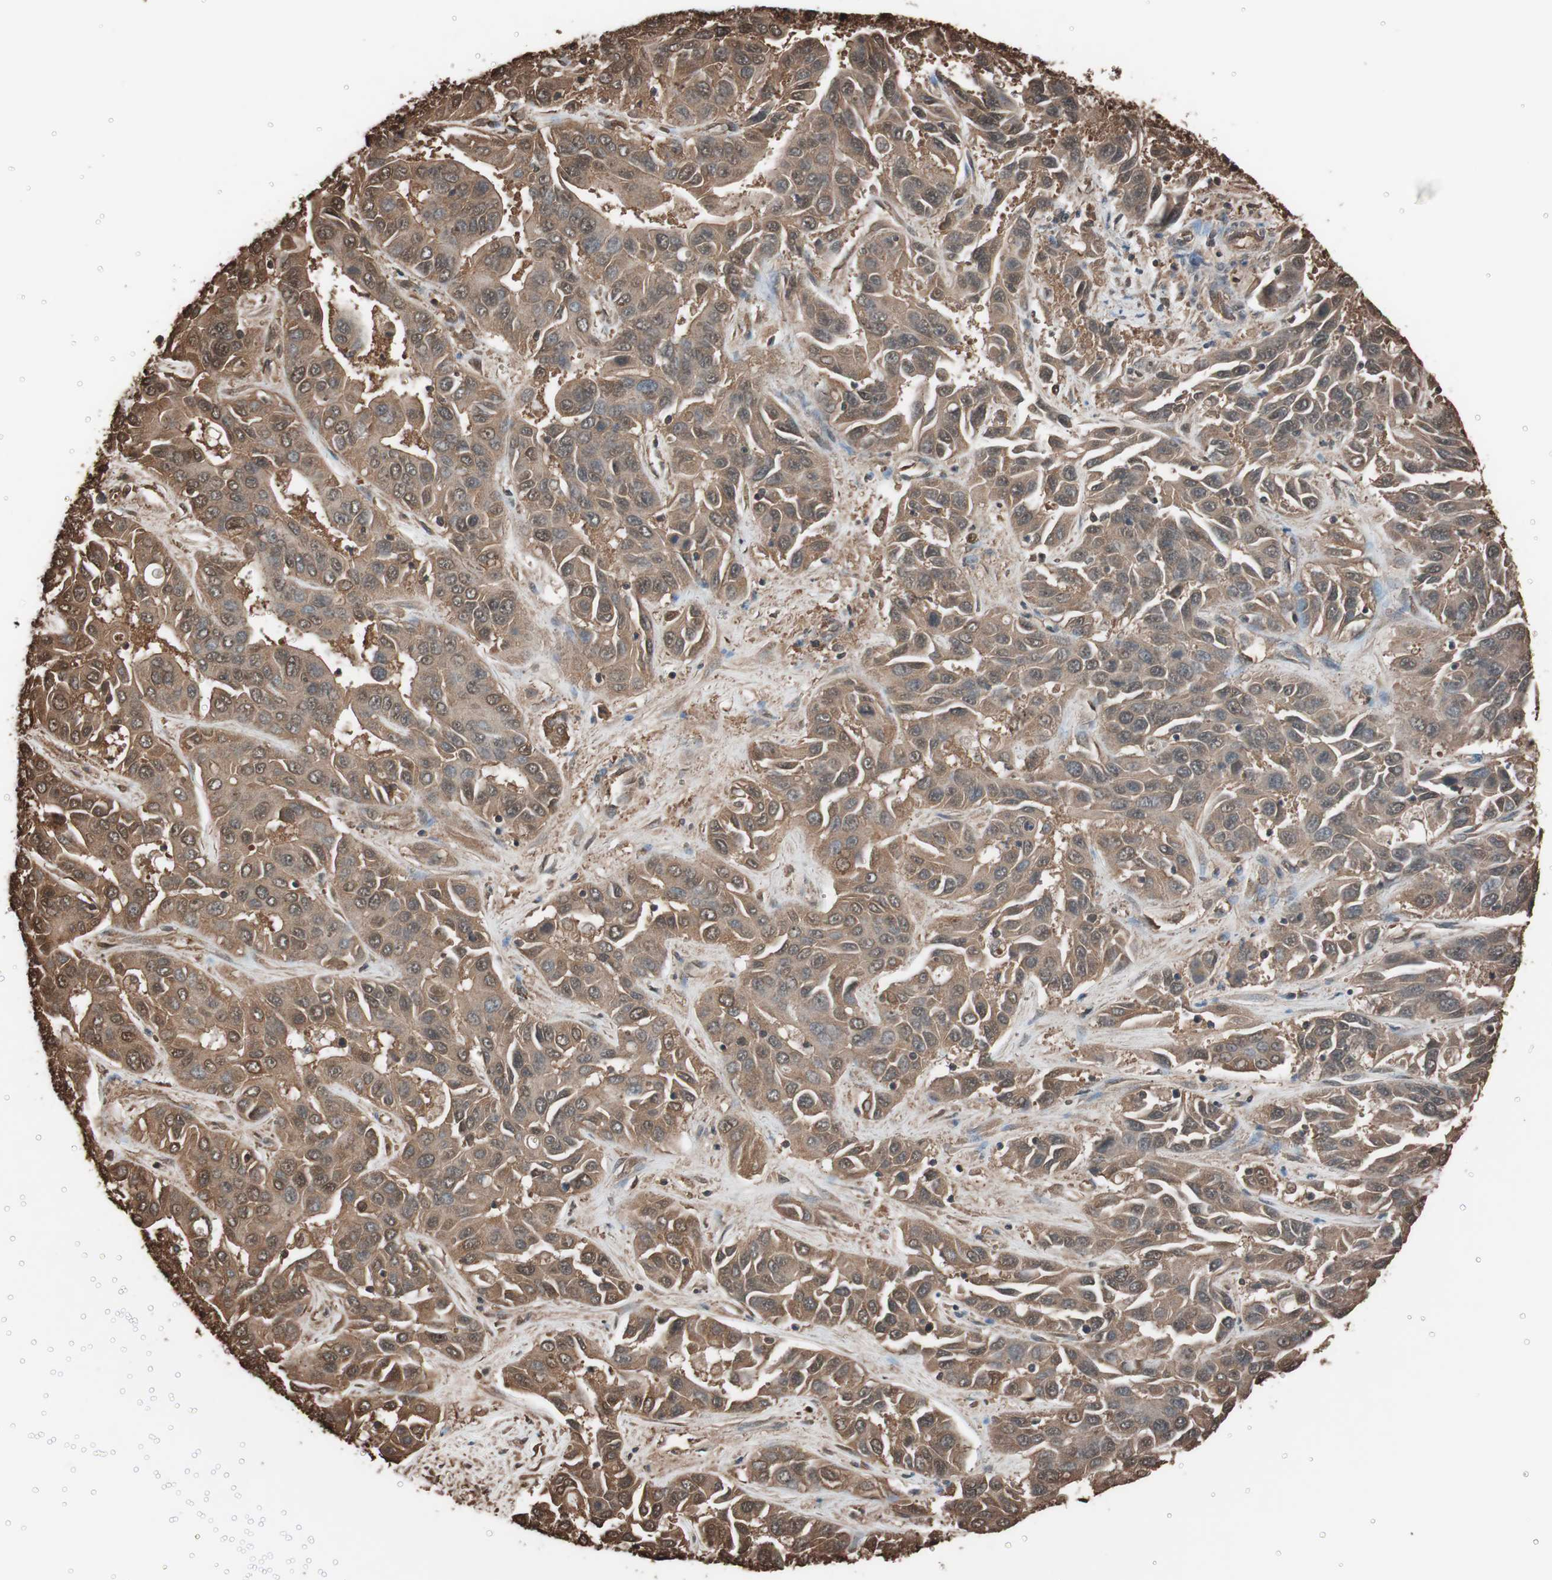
{"staining": {"intensity": "moderate", "quantity": ">75%", "location": "cytoplasmic/membranous"}, "tissue": "liver cancer", "cell_type": "Tumor cells", "image_type": "cancer", "snomed": [{"axis": "morphology", "description": "Cholangiocarcinoma"}, {"axis": "topography", "description": "Liver"}], "caption": "IHC photomicrograph of neoplastic tissue: human liver cholangiocarcinoma stained using immunohistochemistry (IHC) demonstrates medium levels of moderate protein expression localized specifically in the cytoplasmic/membranous of tumor cells, appearing as a cytoplasmic/membranous brown color.", "gene": "CALM2", "patient": {"sex": "female", "age": 52}}